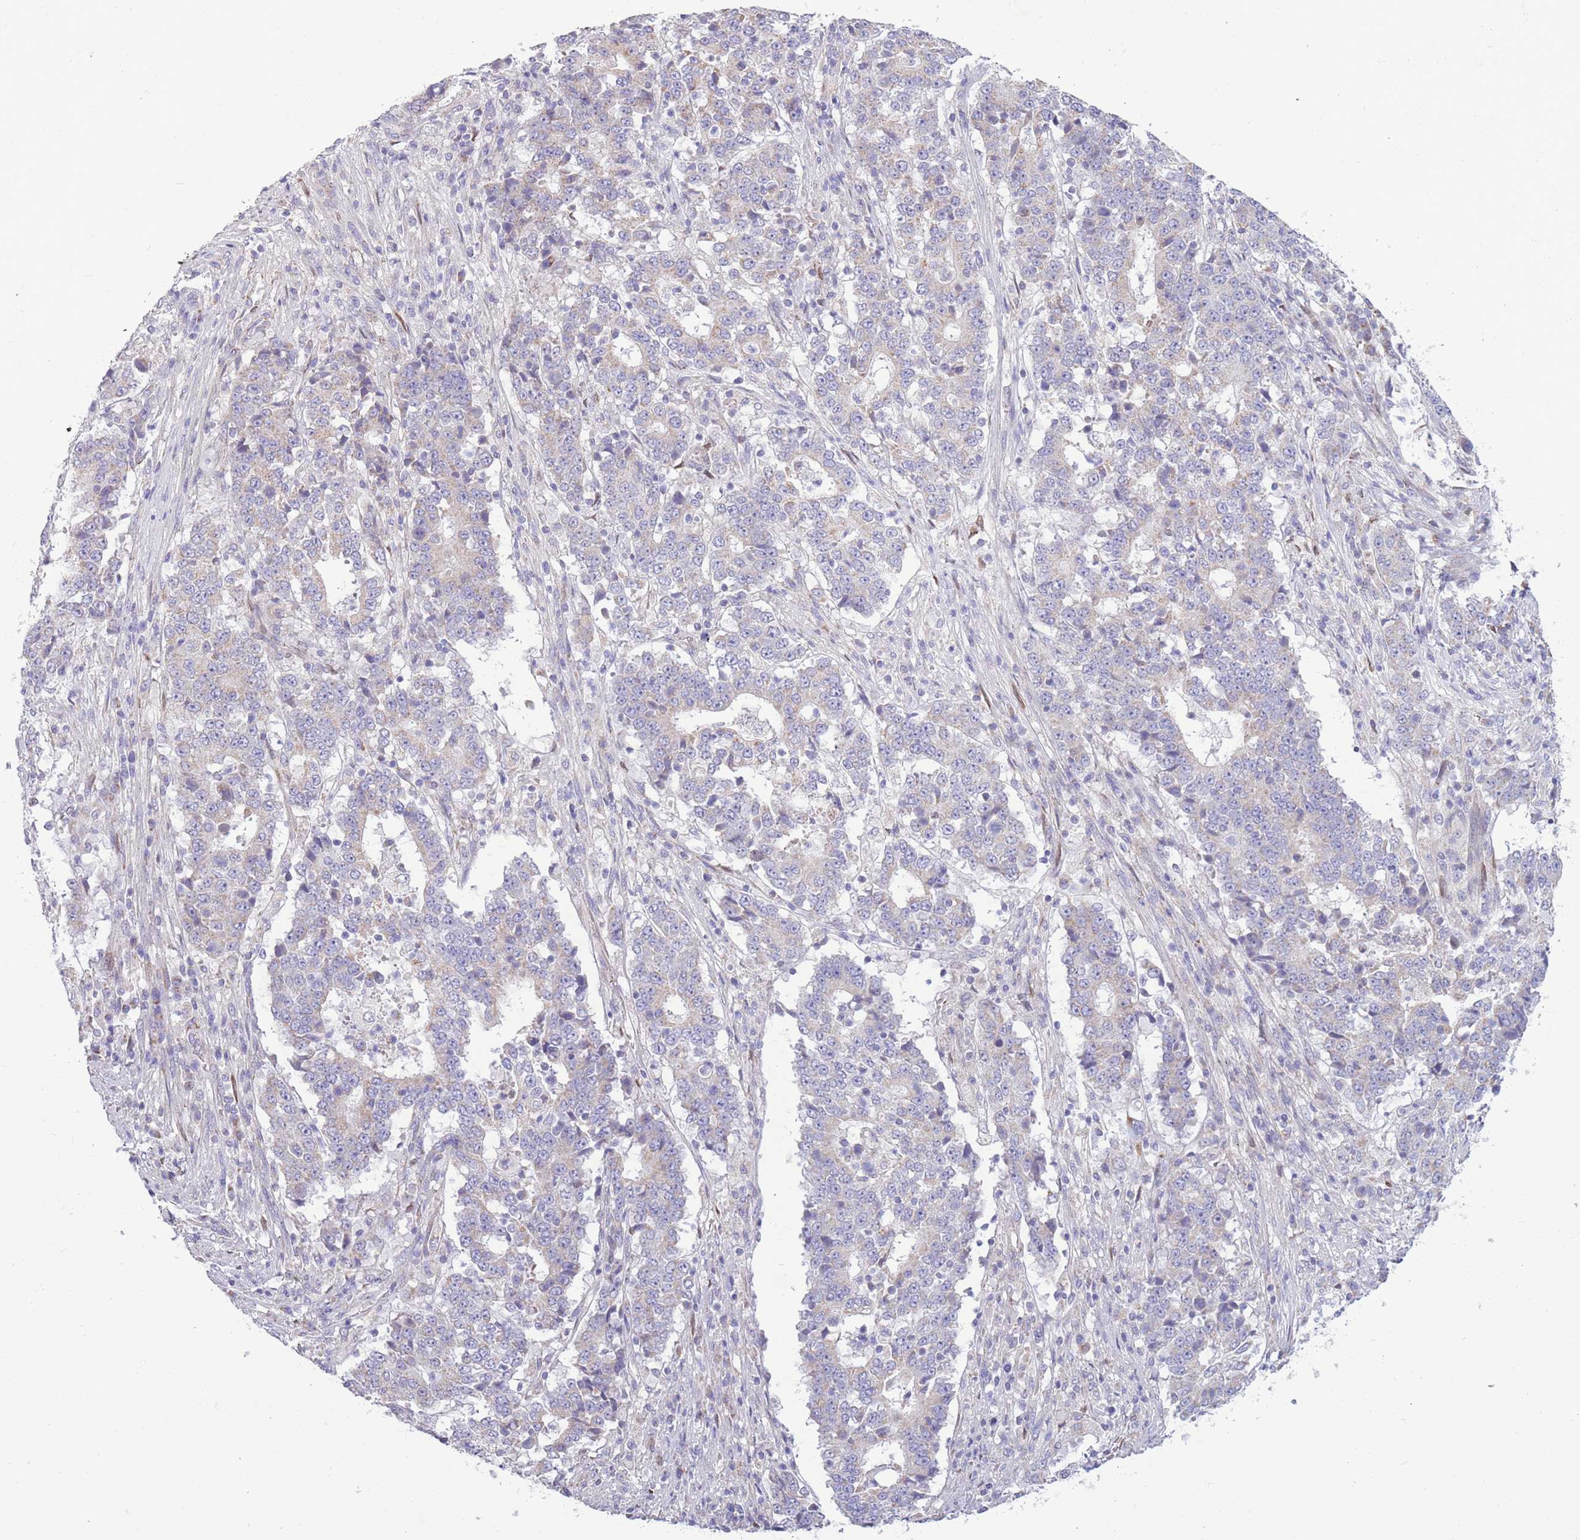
{"staining": {"intensity": "weak", "quantity": "<25%", "location": "cytoplasmic/membranous"}, "tissue": "stomach cancer", "cell_type": "Tumor cells", "image_type": "cancer", "snomed": [{"axis": "morphology", "description": "Adenocarcinoma, NOS"}, {"axis": "topography", "description": "Stomach"}], "caption": "Human adenocarcinoma (stomach) stained for a protein using IHC demonstrates no positivity in tumor cells.", "gene": "PDHA1", "patient": {"sex": "male", "age": 59}}